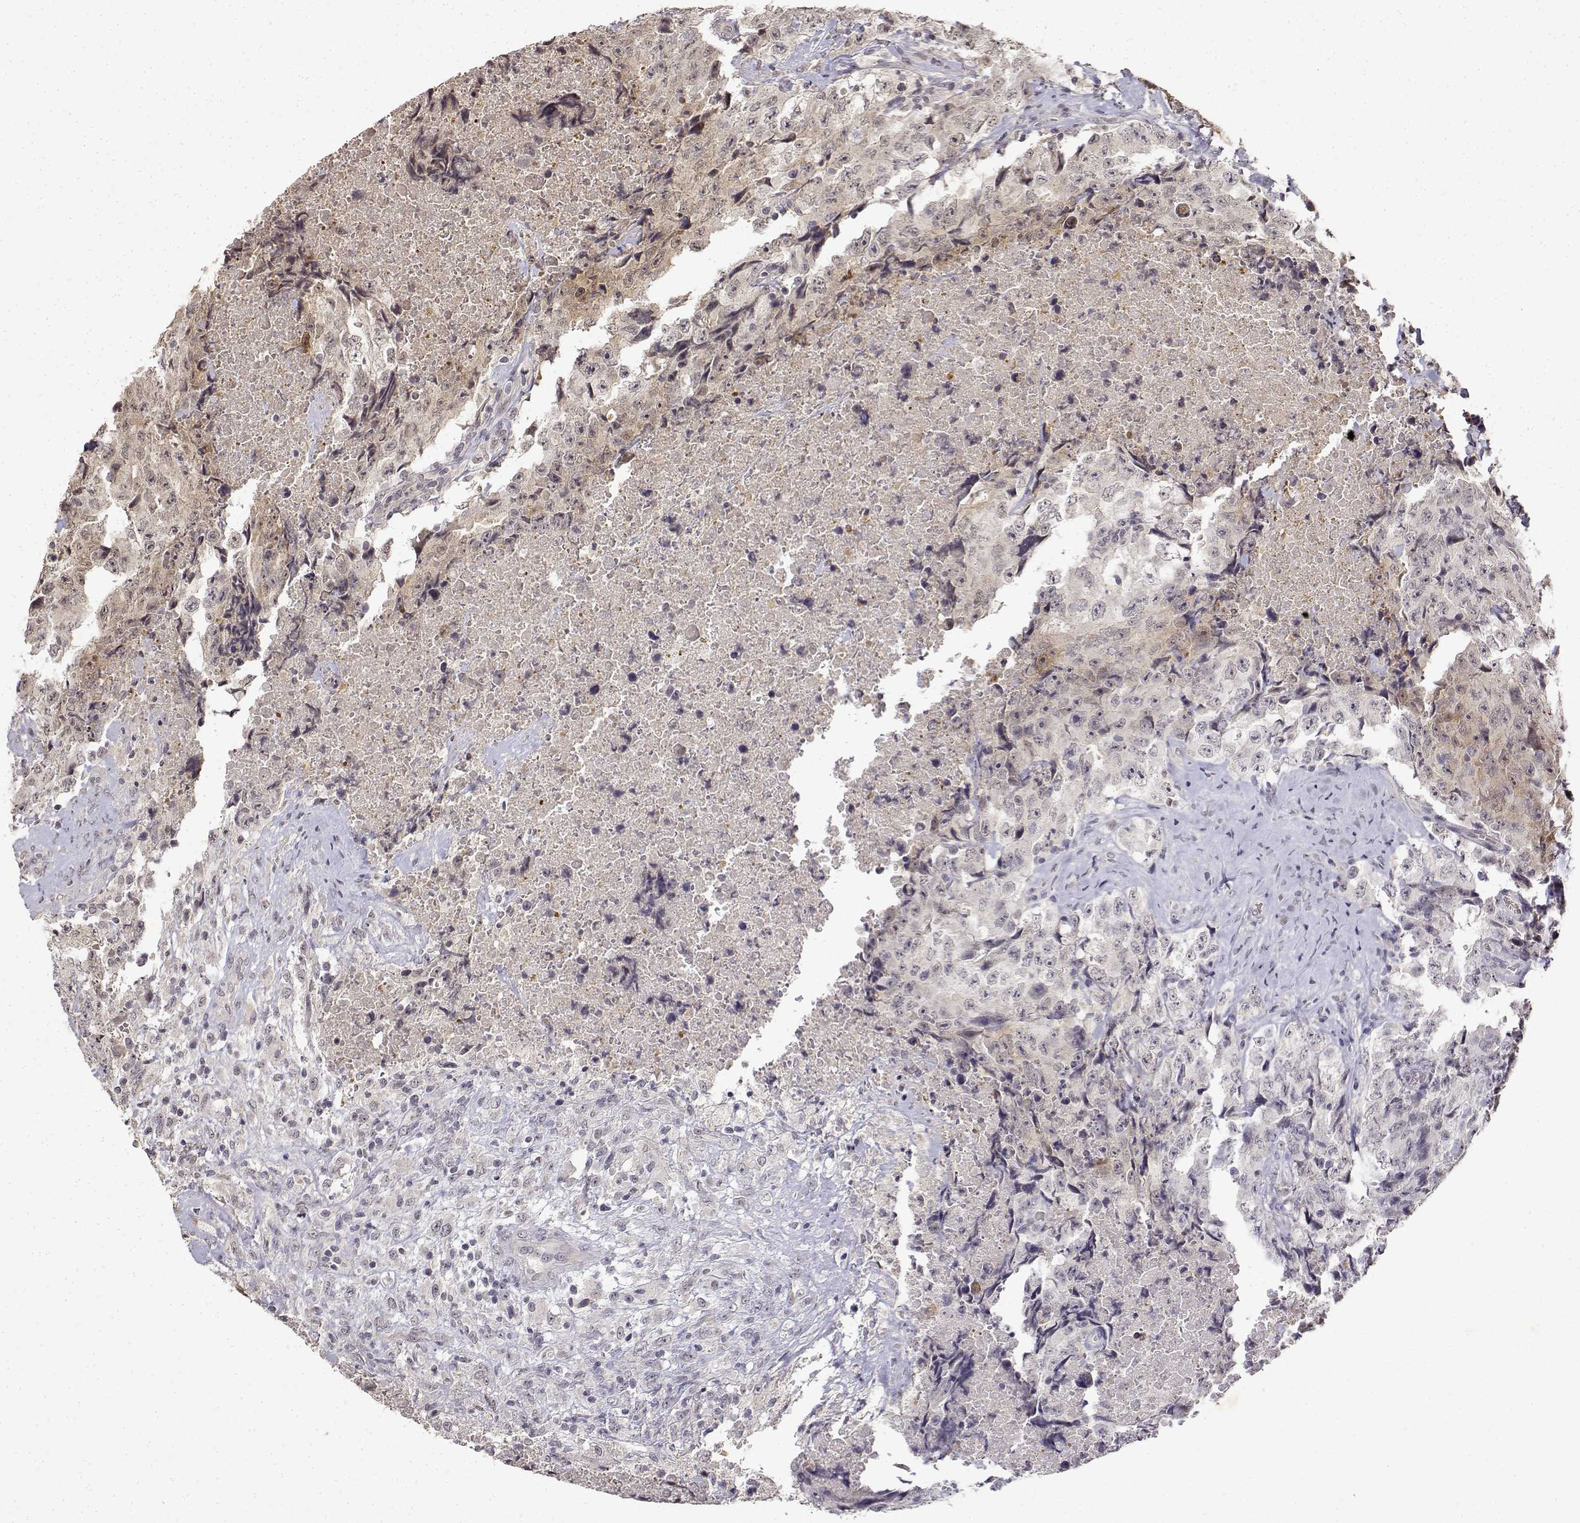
{"staining": {"intensity": "negative", "quantity": "none", "location": "none"}, "tissue": "testis cancer", "cell_type": "Tumor cells", "image_type": "cancer", "snomed": [{"axis": "morphology", "description": "Carcinoma, Embryonal, NOS"}, {"axis": "topography", "description": "Testis"}], "caption": "Tumor cells are negative for protein expression in human testis cancer.", "gene": "BDNF", "patient": {"sex": "male", "age": 24}}